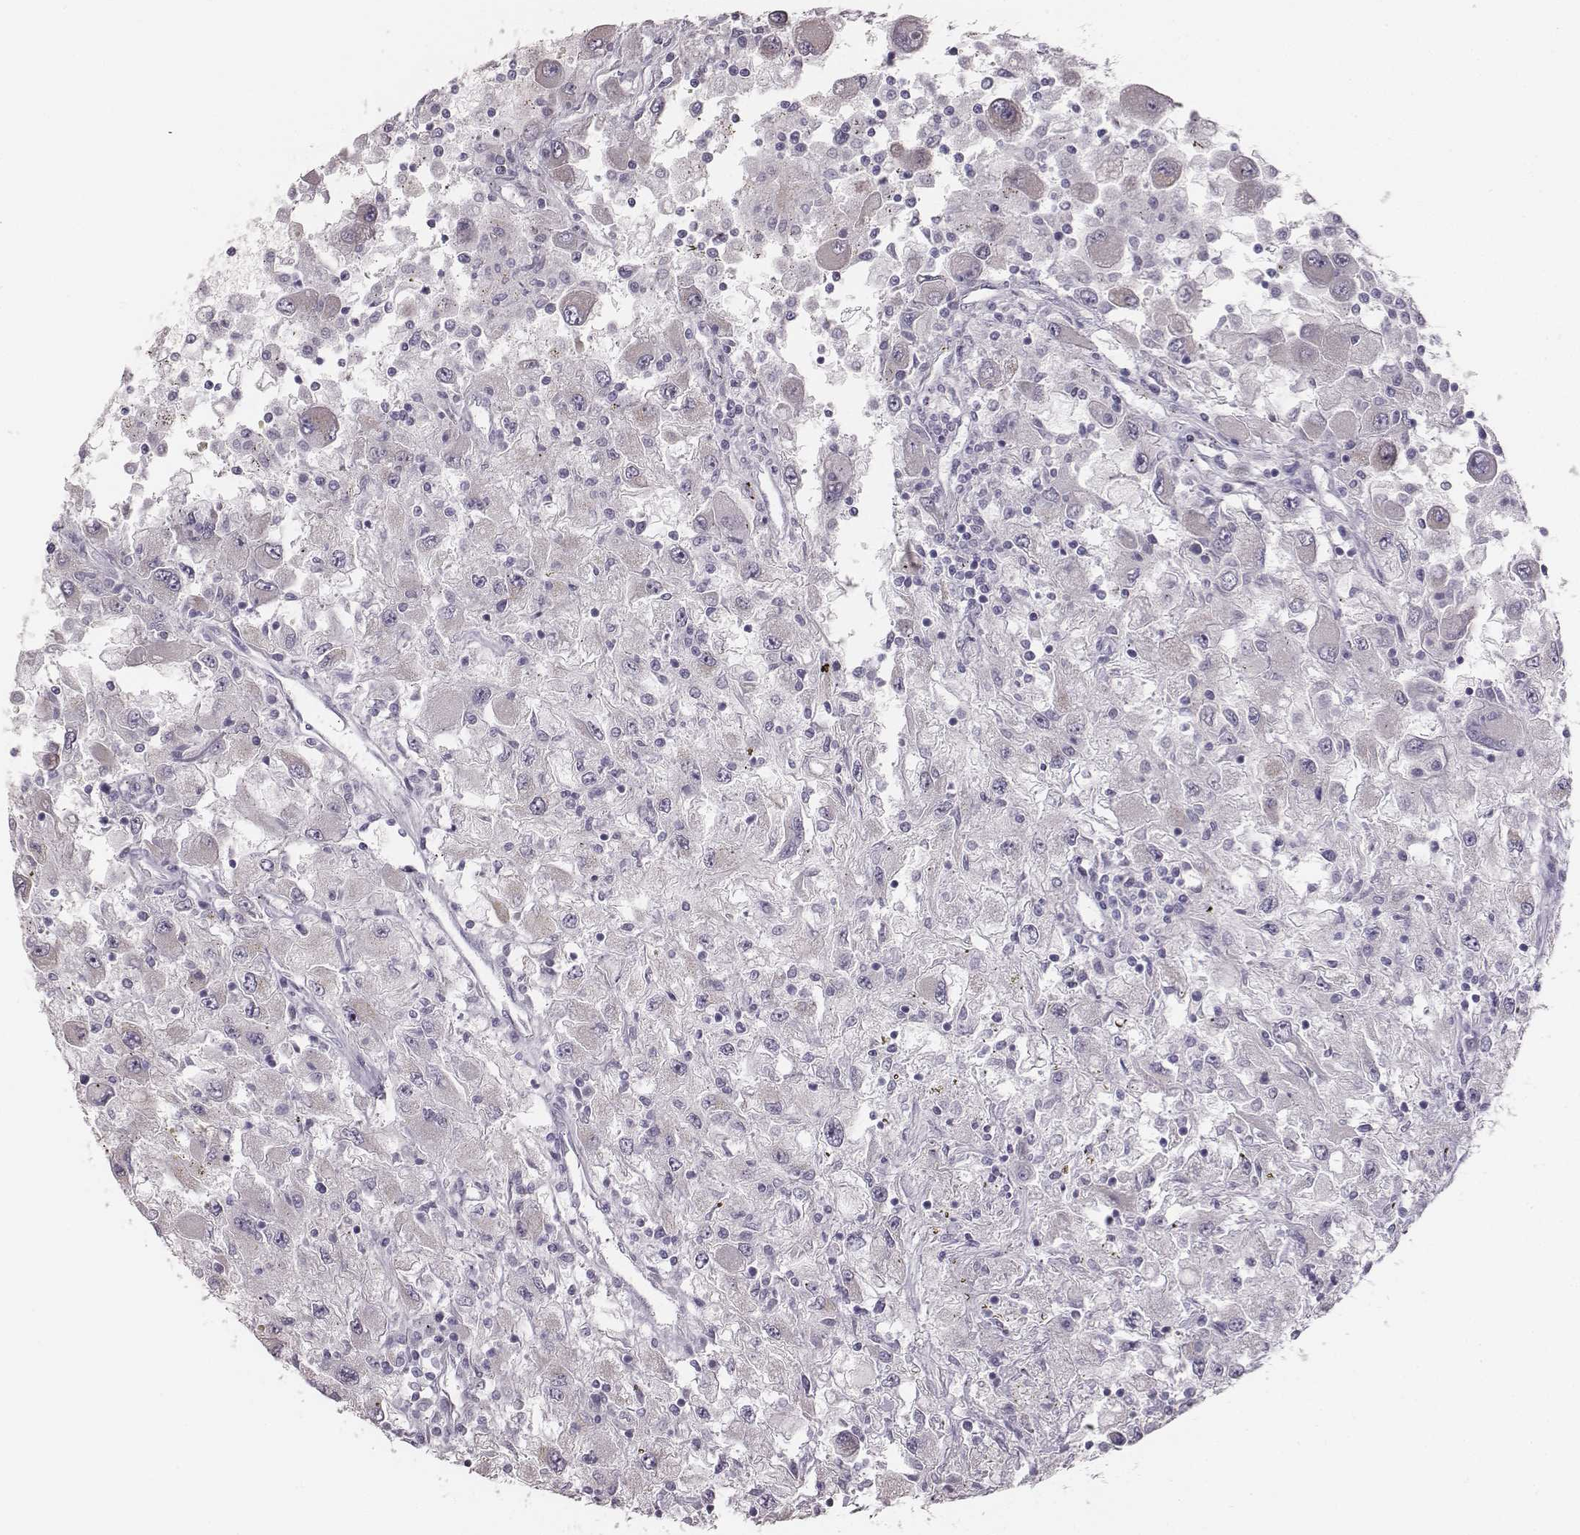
{"staining": {"intensity": "negative", "quantity": "none", "location": "none"}, "tissue": "renal cancer", "cell_type": "Tumor cells", "image_type": "cancer", "snomed": [{"axis": "morphology", "description": "Adenocarcinoma, NOS"}, {"axis": "topography", "description": "Kidney"}], "caption": "Tumor cells show no significant protein expression in renal cancer (adenocarcinoma).", "gene": "PBK", "patient": {"sex": "female", "age": 67}}